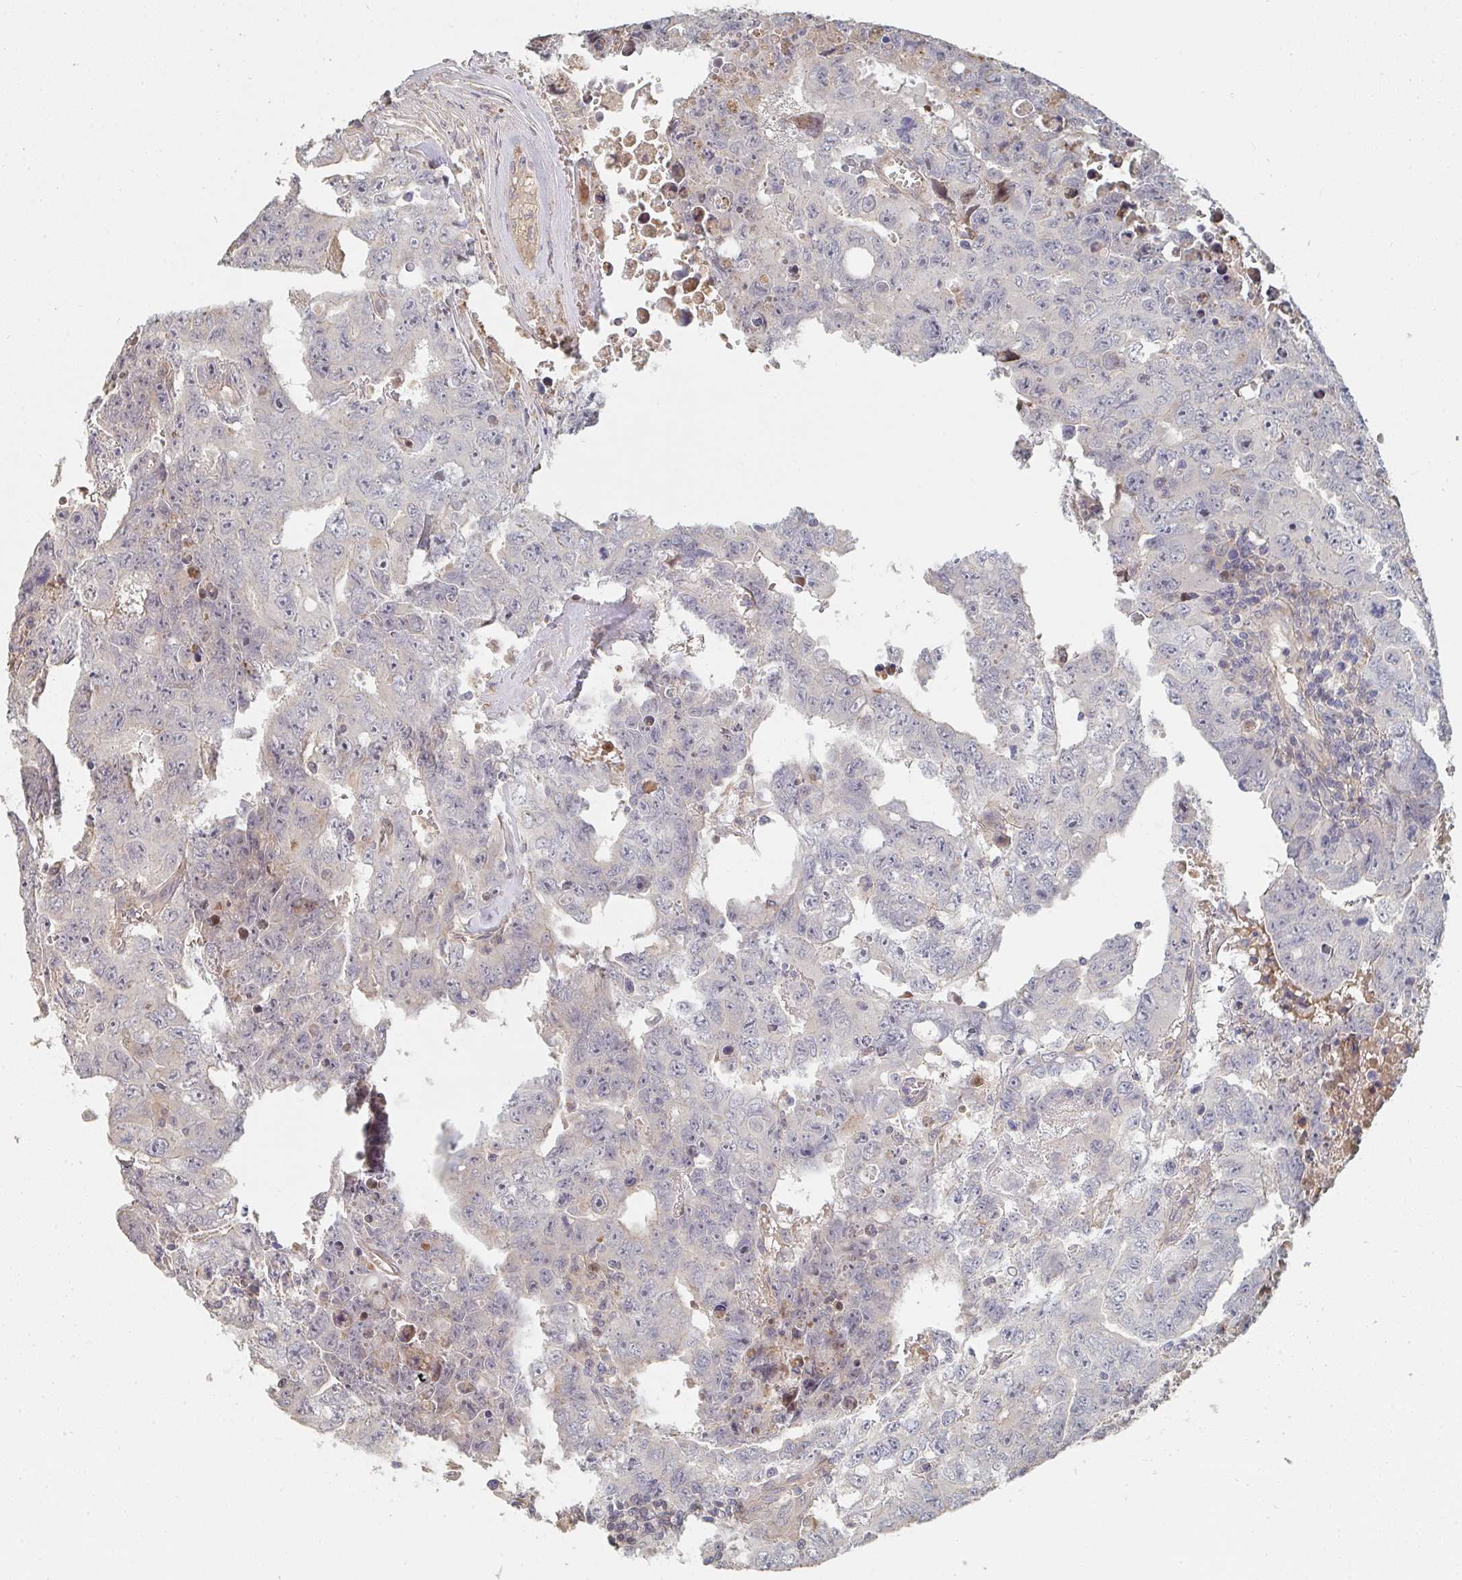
{"staining": {"intensity": "negative", "quantity": "none", "location": "none"}, "tissue": "testis cancer", "cell_type": "Tumor cells", "image_type": "cancer", "snomed": [{"axis": "morphology", "description": "Carcinoma, Embryonal, NOS"}, {"axis": "topography", "description": "Testis"}], "caption": "This is a micrograph of immunohistochemistry (IHC) staining of embryonal carcinoma (testis), which shows no expression in tumor cells. The staining is performed using DAB (3,3'-diaminobenzidine) brown chromogen with nuclei counter-stained in using hematoxylin.", "gene": "PTEN", "patient": {"sex": "male", "age": 24}}